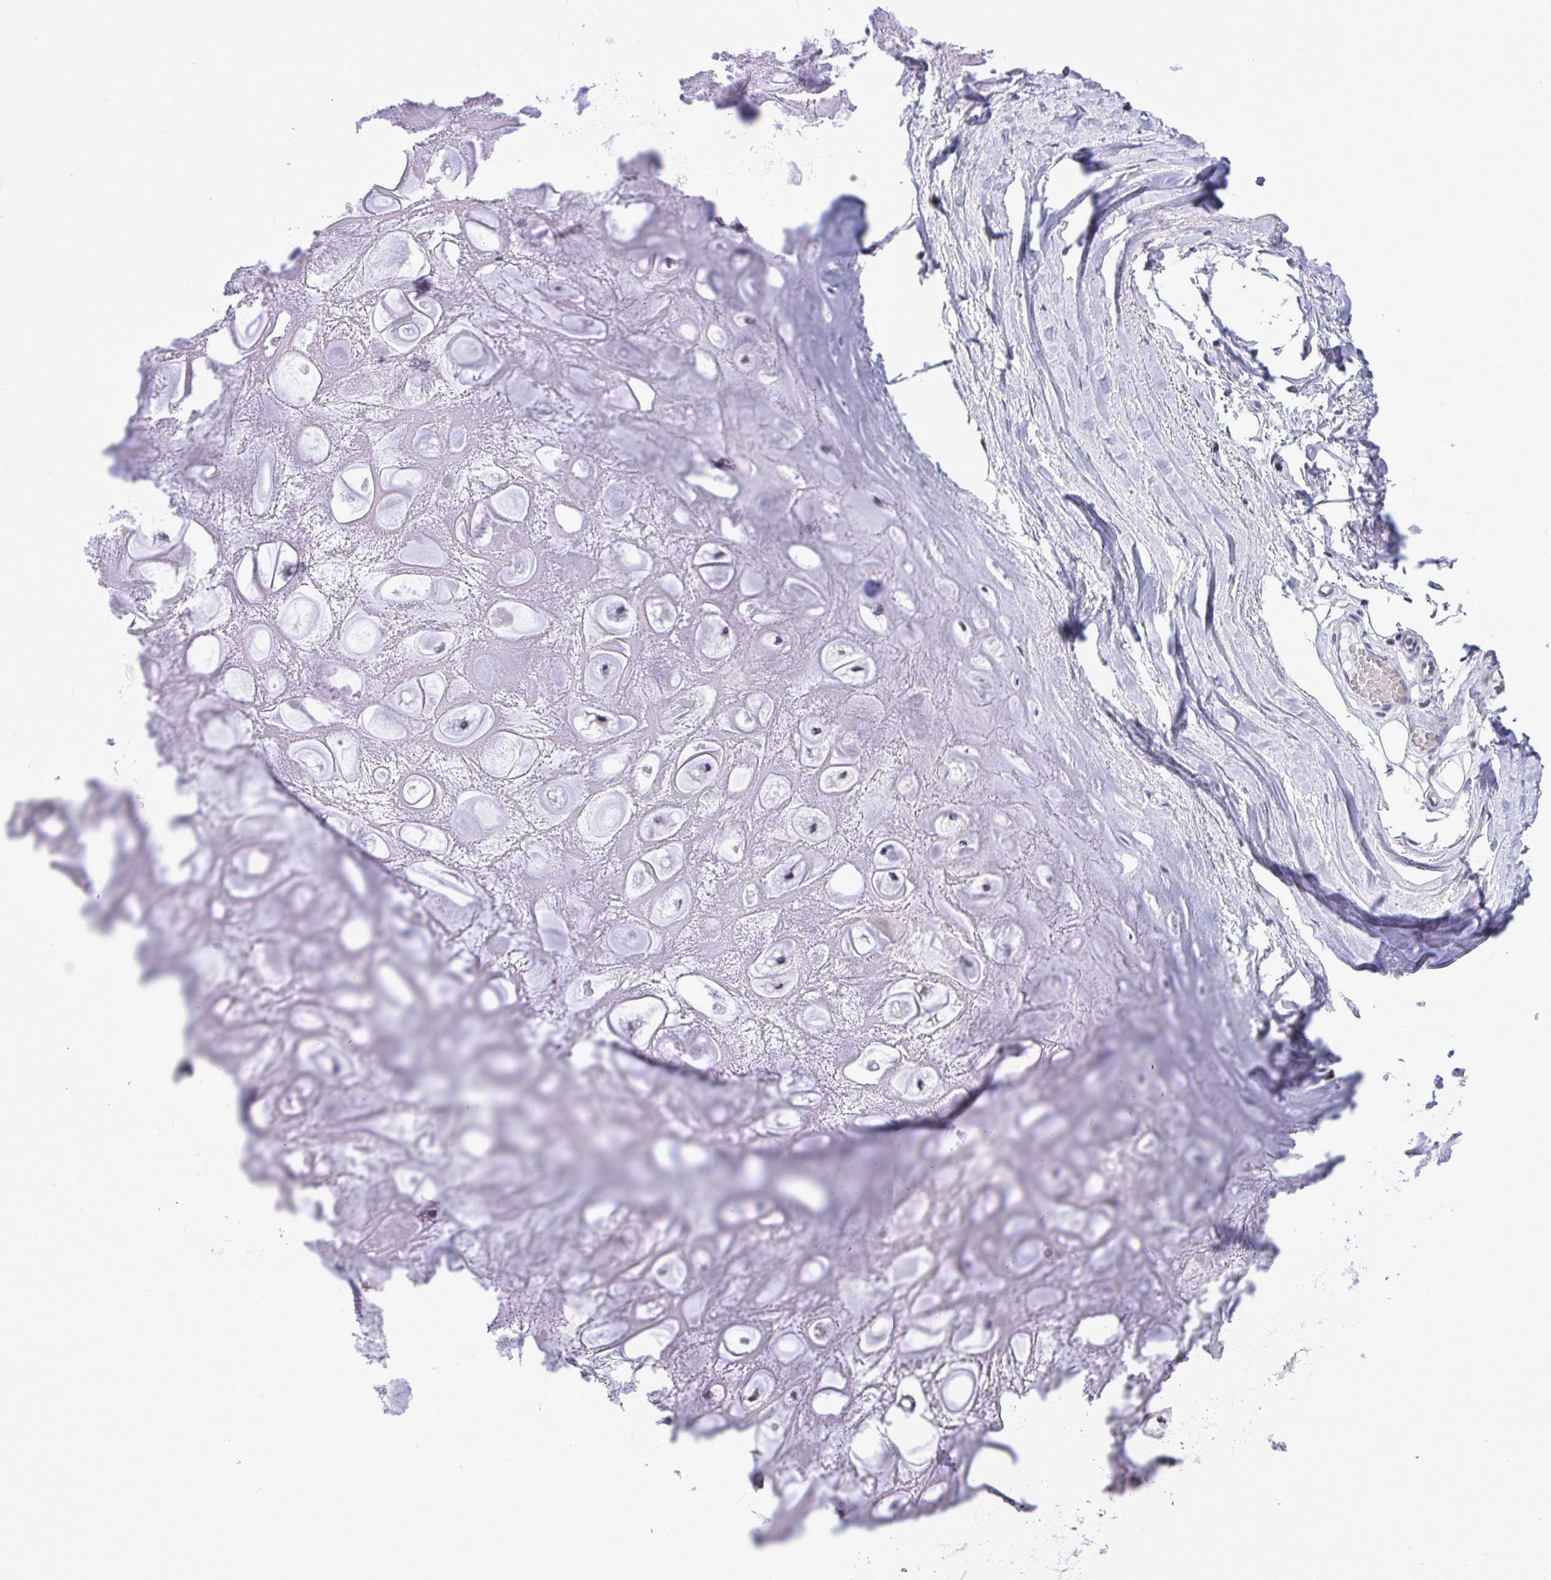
{"staining": {"intensity": "negative", "quantity": "none", "location": "none"}, "tissue": "adipose tissue", "cell_type": "Adipocytes", "image_type": "normal", "snomed": [{"axis": "morphology", "description": "Normal tissue, NOS"}, {"axis": "topography", "description": "Lymph node"}, {"axis": "topography", "description": "Cartilage tissue"}, {"axis": "topography", "description": "Nasopharynx"}], "caption": "Immunohistochemistry image of normal human adipose tissue stained for a protein (brown), which demonstrates no expression in adipocytes.", "gene": "C1QL2", "patient": {"sex": "male", "age": 63}}